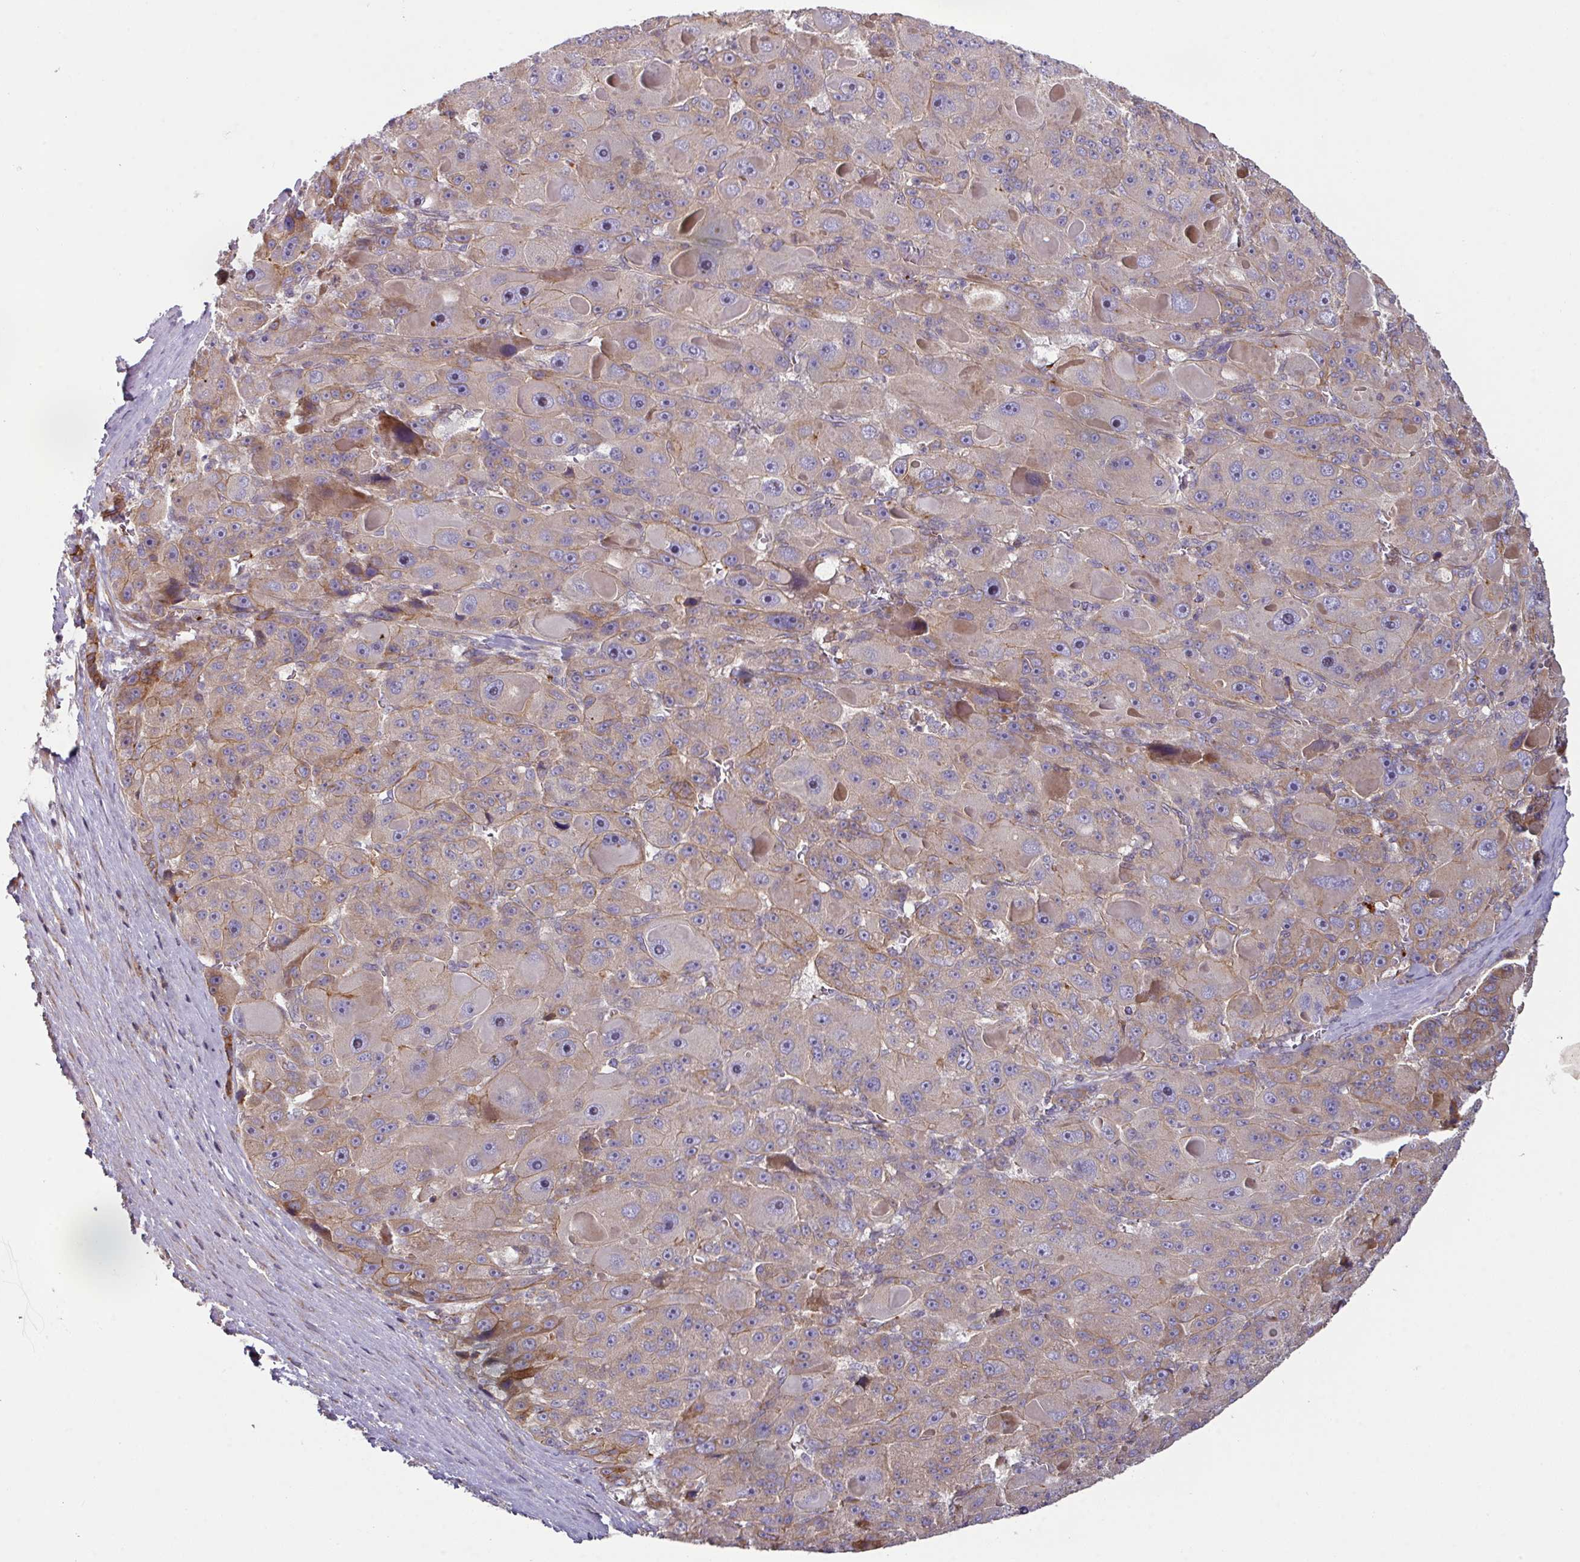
{"staining": {"intensity": "weak", "quantity": "25%-75%", "location": "cytoplasmic/membranous"}, "tissue": "liver cancer", "cell_type": "Tumor cells", "image_type": "cancer", "snomed": [{"axis": "morphology", "description": "Carcinoma, Hepatocellular, NOS"}, {"axis": "topography", "description": "Liver"}], "caption": "Weak cytoplasmic/membranous positivity is present in approximately 25%-75% of tumor cells in liver cancer. (brown staining indicates protein expression, while blue staining denotes nuclei).", "gene": "CASP2", "patient": {"sex": "male", "age": 76}}